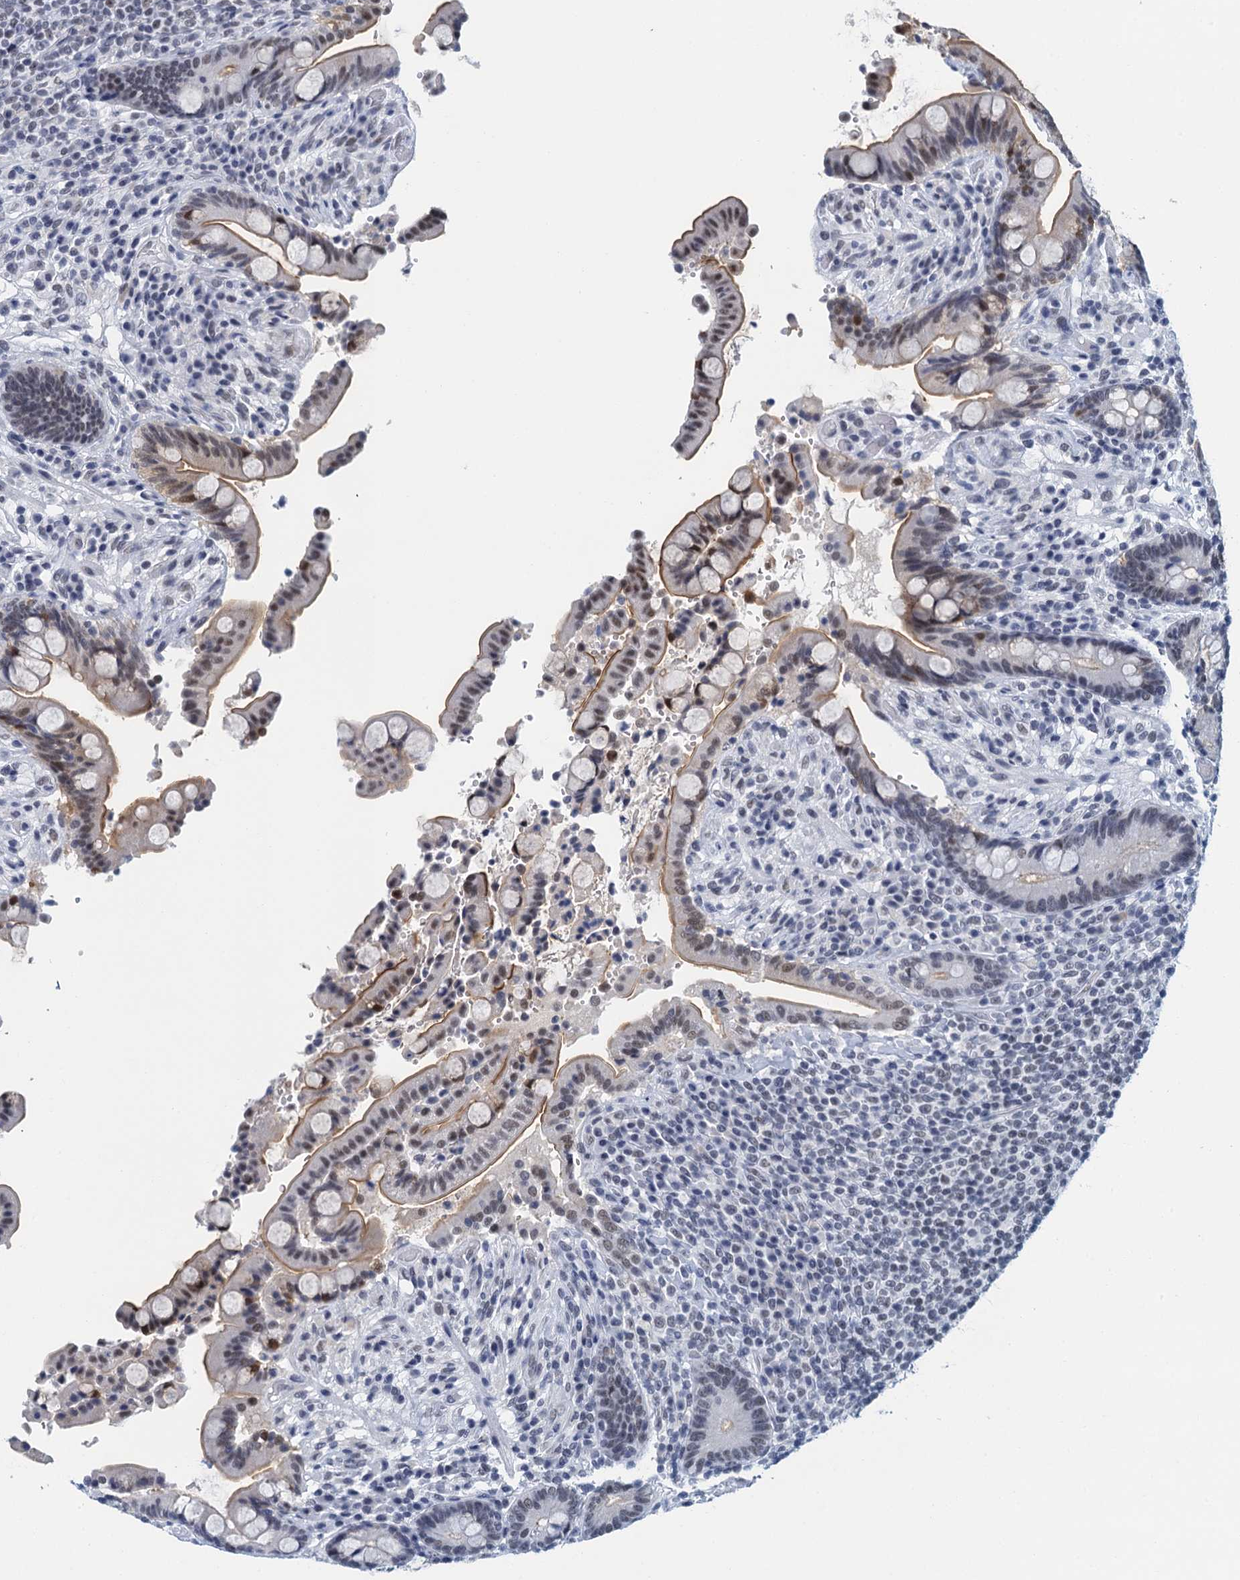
{"staining": {"intensity": "negative", "quantity": "none", "location": "none"}, "tissue": "colon", "cell_type": "Endothelial cells", "image_type": "normal", "snomed": [{"axis": "morphology", "description": "Normal tissue, NOS"}, {"axis": "topography", "description": "Colon"}], "caption": "Endothelial cells show no significant protein staining in benign colon.", "gene": "EPS8L1", "patient": {"sex": "male", "age": 73}}